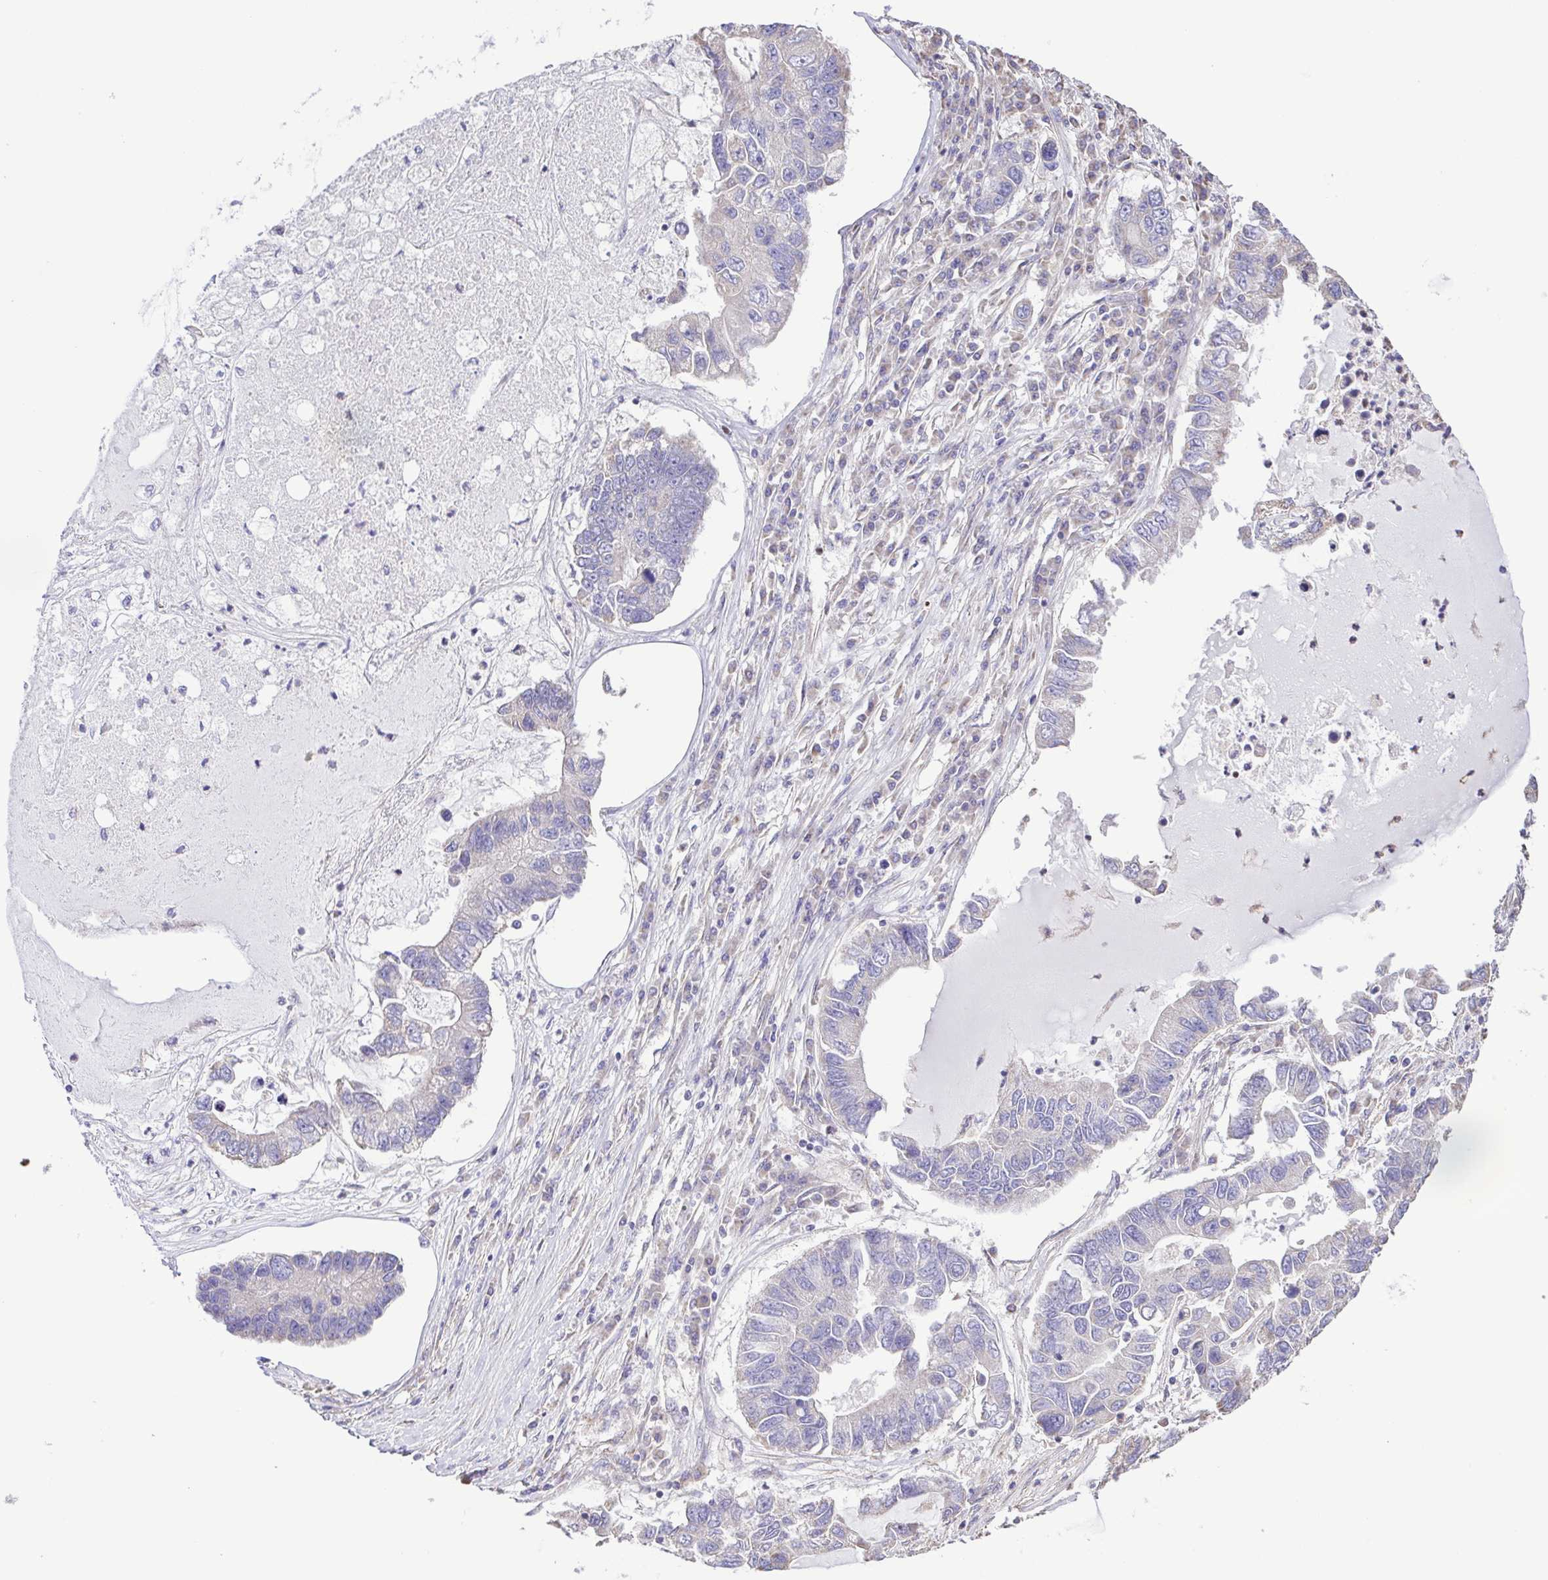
{"staining": {"intensity": "negative", "quantity": "none", "location": "none"}, "tissue": "lung cancer", "cell_type": "Tumor cells", "image_type": "cancer", "snomed": [{"axis": "morphology", "description": "Adenocarcinoma, NOS"}, {"axis": "topography", "description": "Bronchus"}, {"axis": "topography", "description": "Lung"}], "caption": "There is no significant positivity in tumor cells of lung adenocarcinoma.", "gene": "FLT1", "patient": {"sex": "female", "age": 51}}